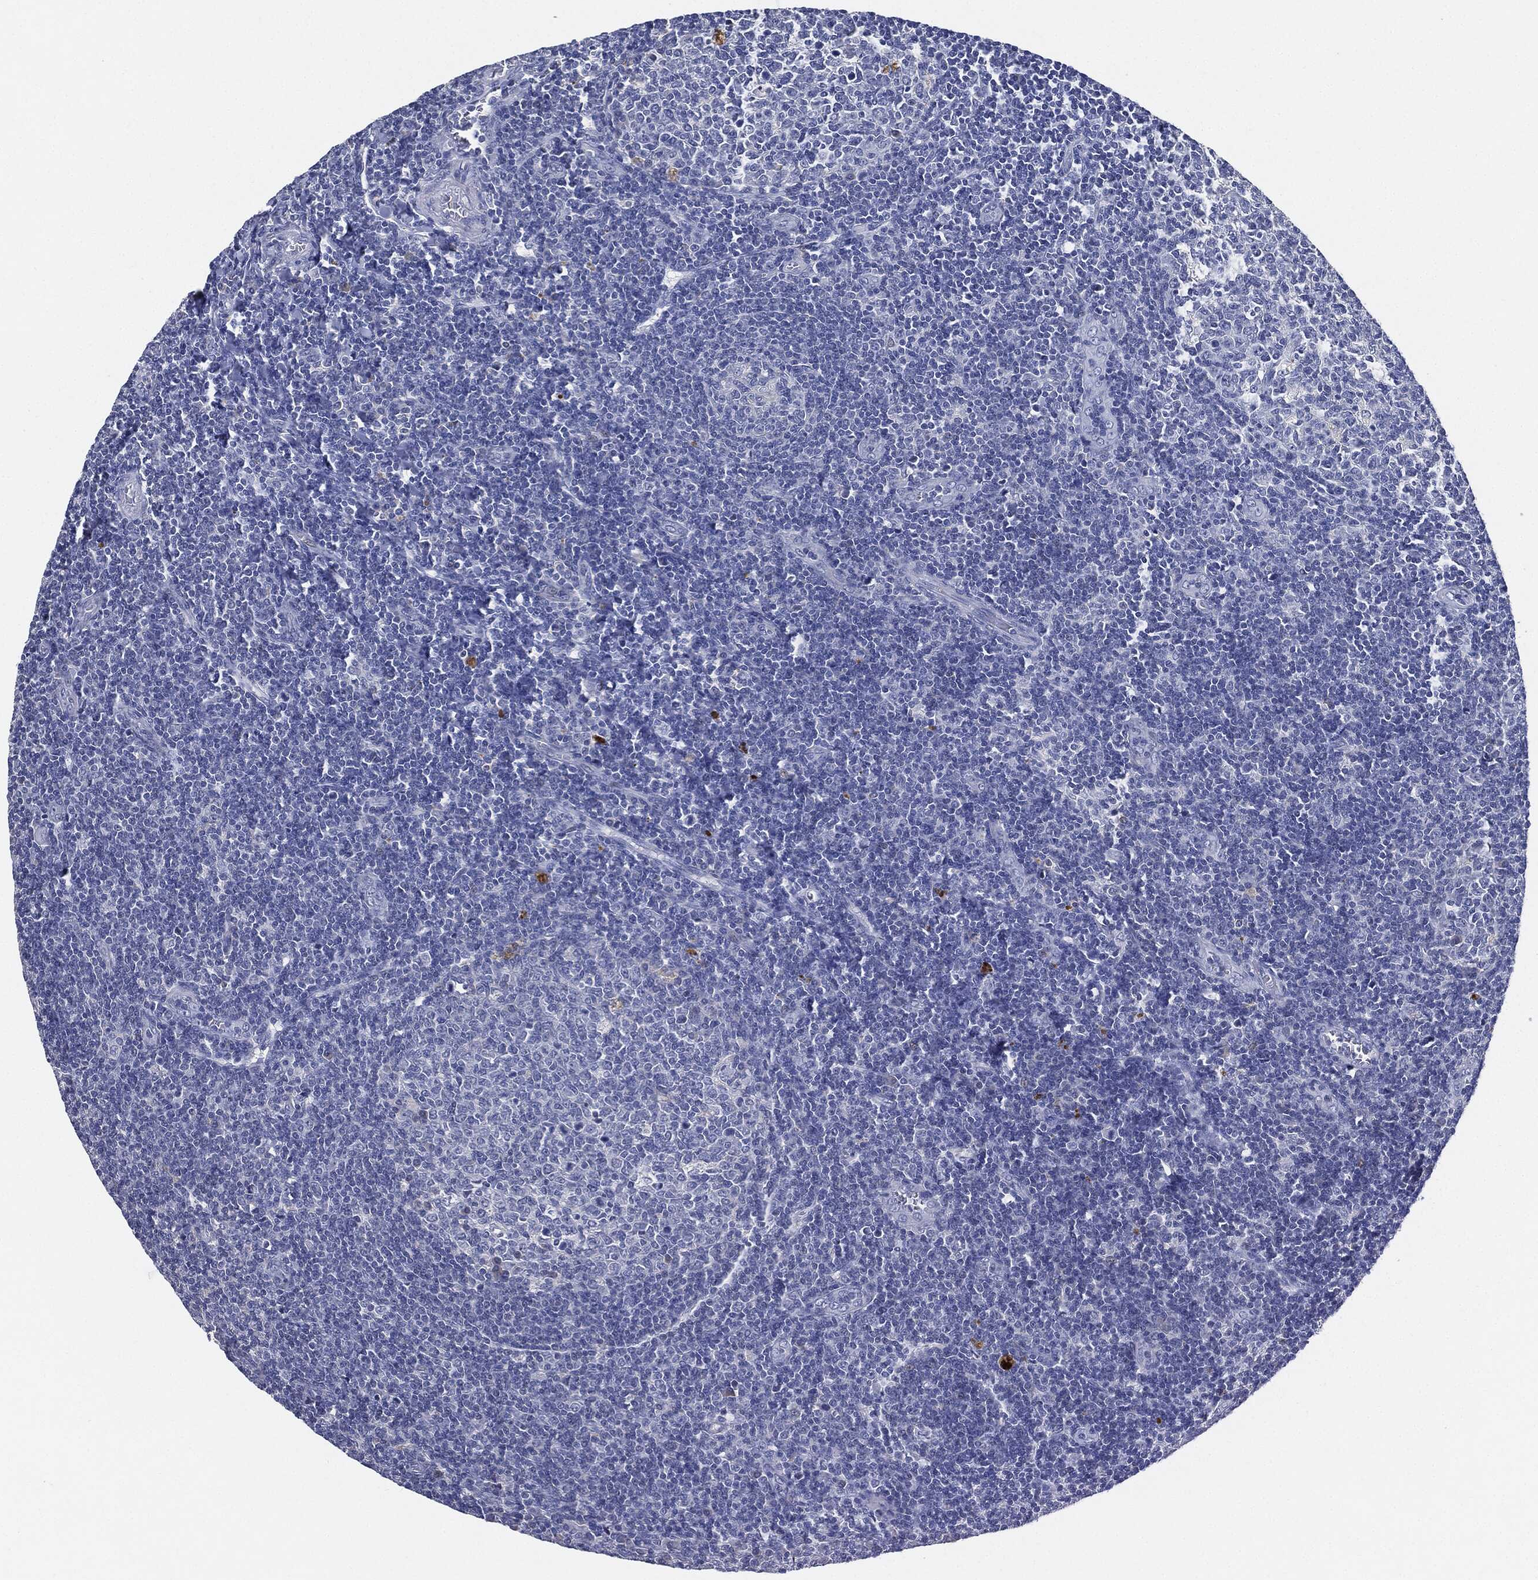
{"staining": {"intensity": "negative", "quantity": "none", "location": "none"}, "tissue": "tonsil", "cell_type": "Germinal center cells", "image_type": "normal", "snomed": [{"axis": "morphology", "description": "Normal tissue, NOS"}, {"axis": "topography", "description": "Tonsil"}], "caption": "This histopathology image is of unremarkable tonsil stained with immunohistochemistry (IHC) to label a protein in brown with the nuclei are counter-stained blue. There is no expression in germinal center cells. (DAB immunohistochemistry visualized using brightfield microscopy, high magnification).", "gene": "NTRK1", "patient": {"sex": "female", "age": 13}}